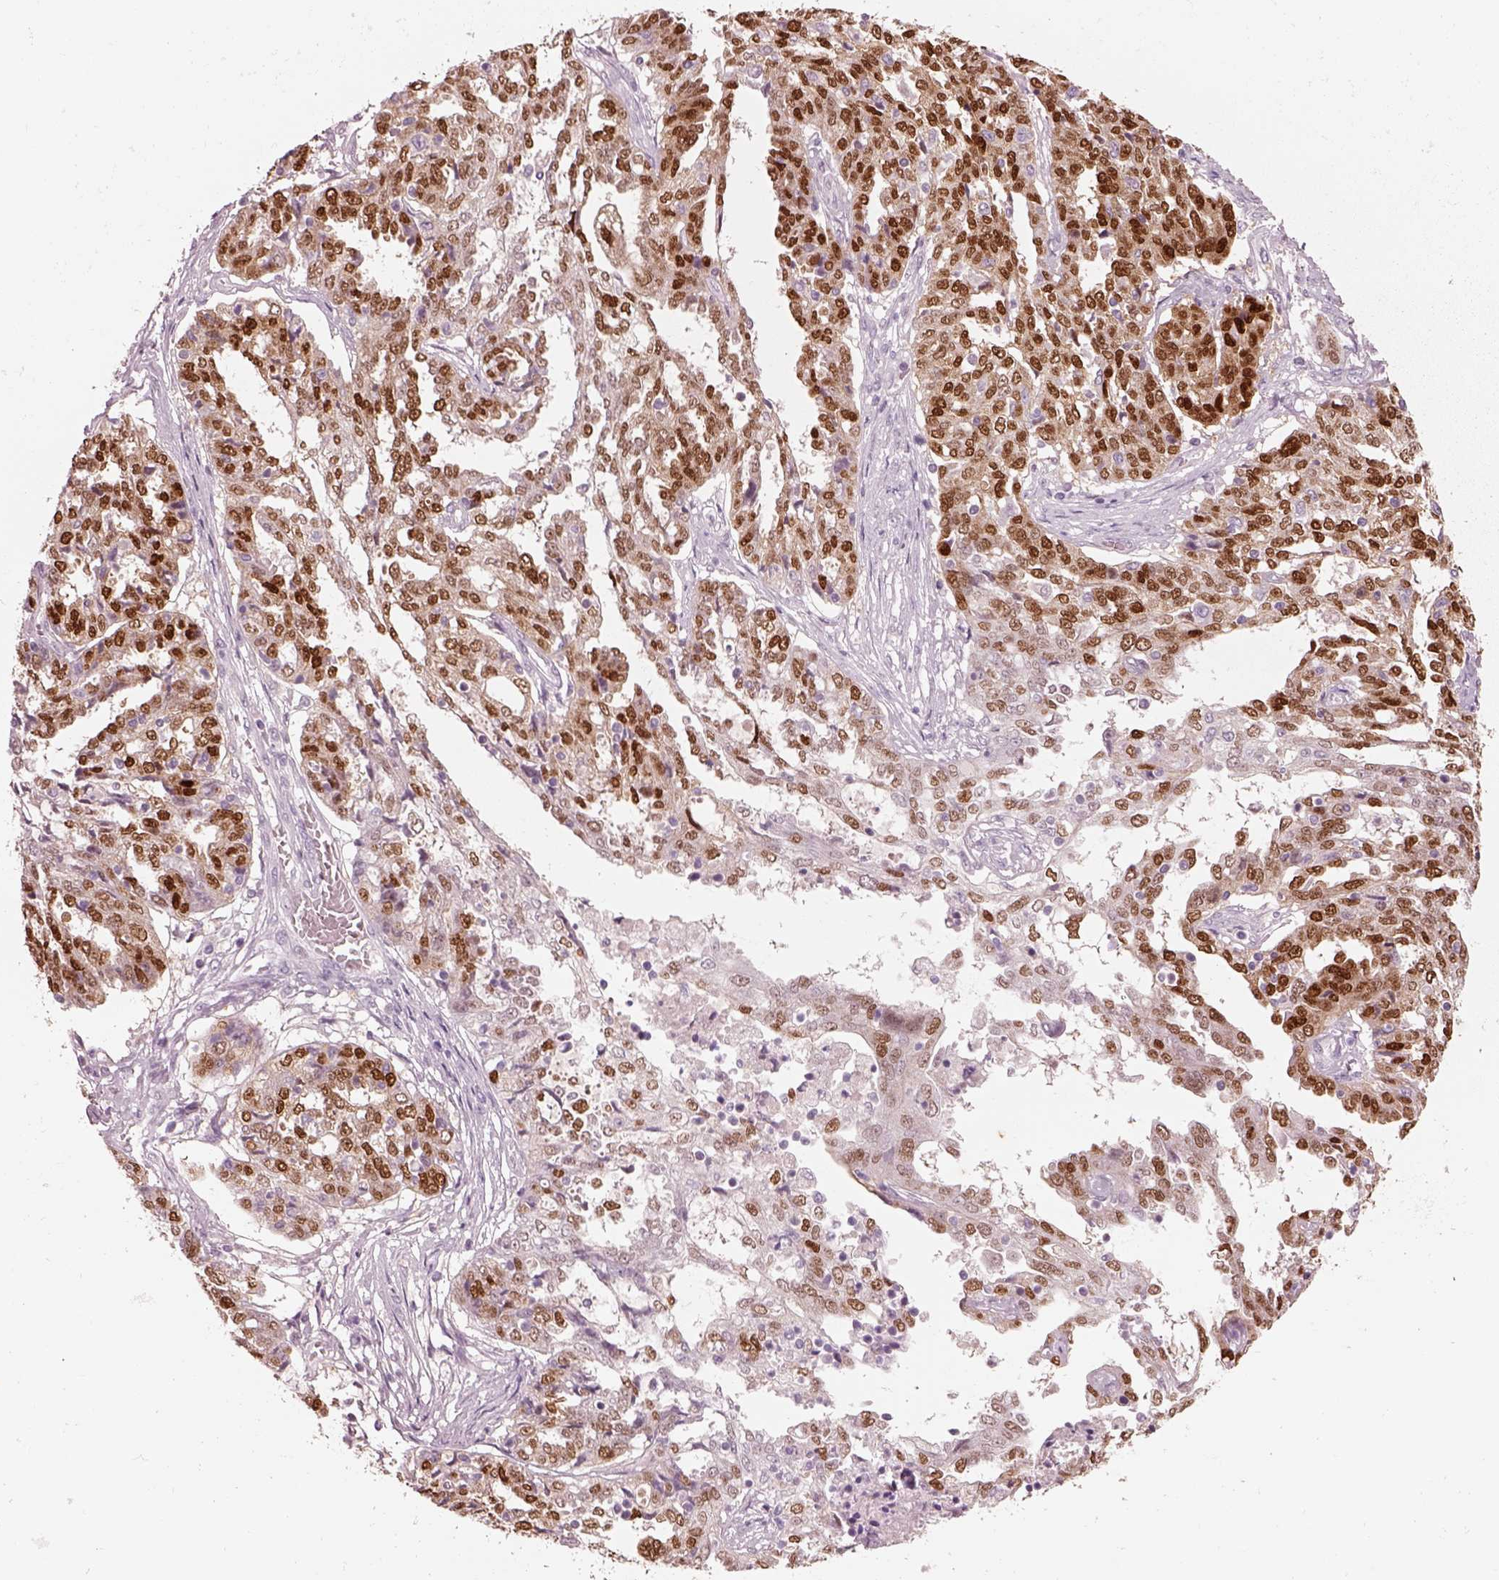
{"staining": {"intensity": "strong", "quantity": ">75%", "location": "nuclear"}, "tissue": "ovarian cancer", "cell_type": "Tumor cells", "image_type": "cancer", "snomed": [{"axis": "morphology", "description": "Cystadenocarcinoma, serous, NOS"}, {"axis": "topography", "description": "Ovary"}], "caption": "Ovarian cancer (serous cystadenocarcinoma) tissue shows strong nuclear staining in approximately >75% of tumor cells, visualized by immunohistochemistry.", "gene": "SOX9", "patient": {"sex": "female", "age": 67}}